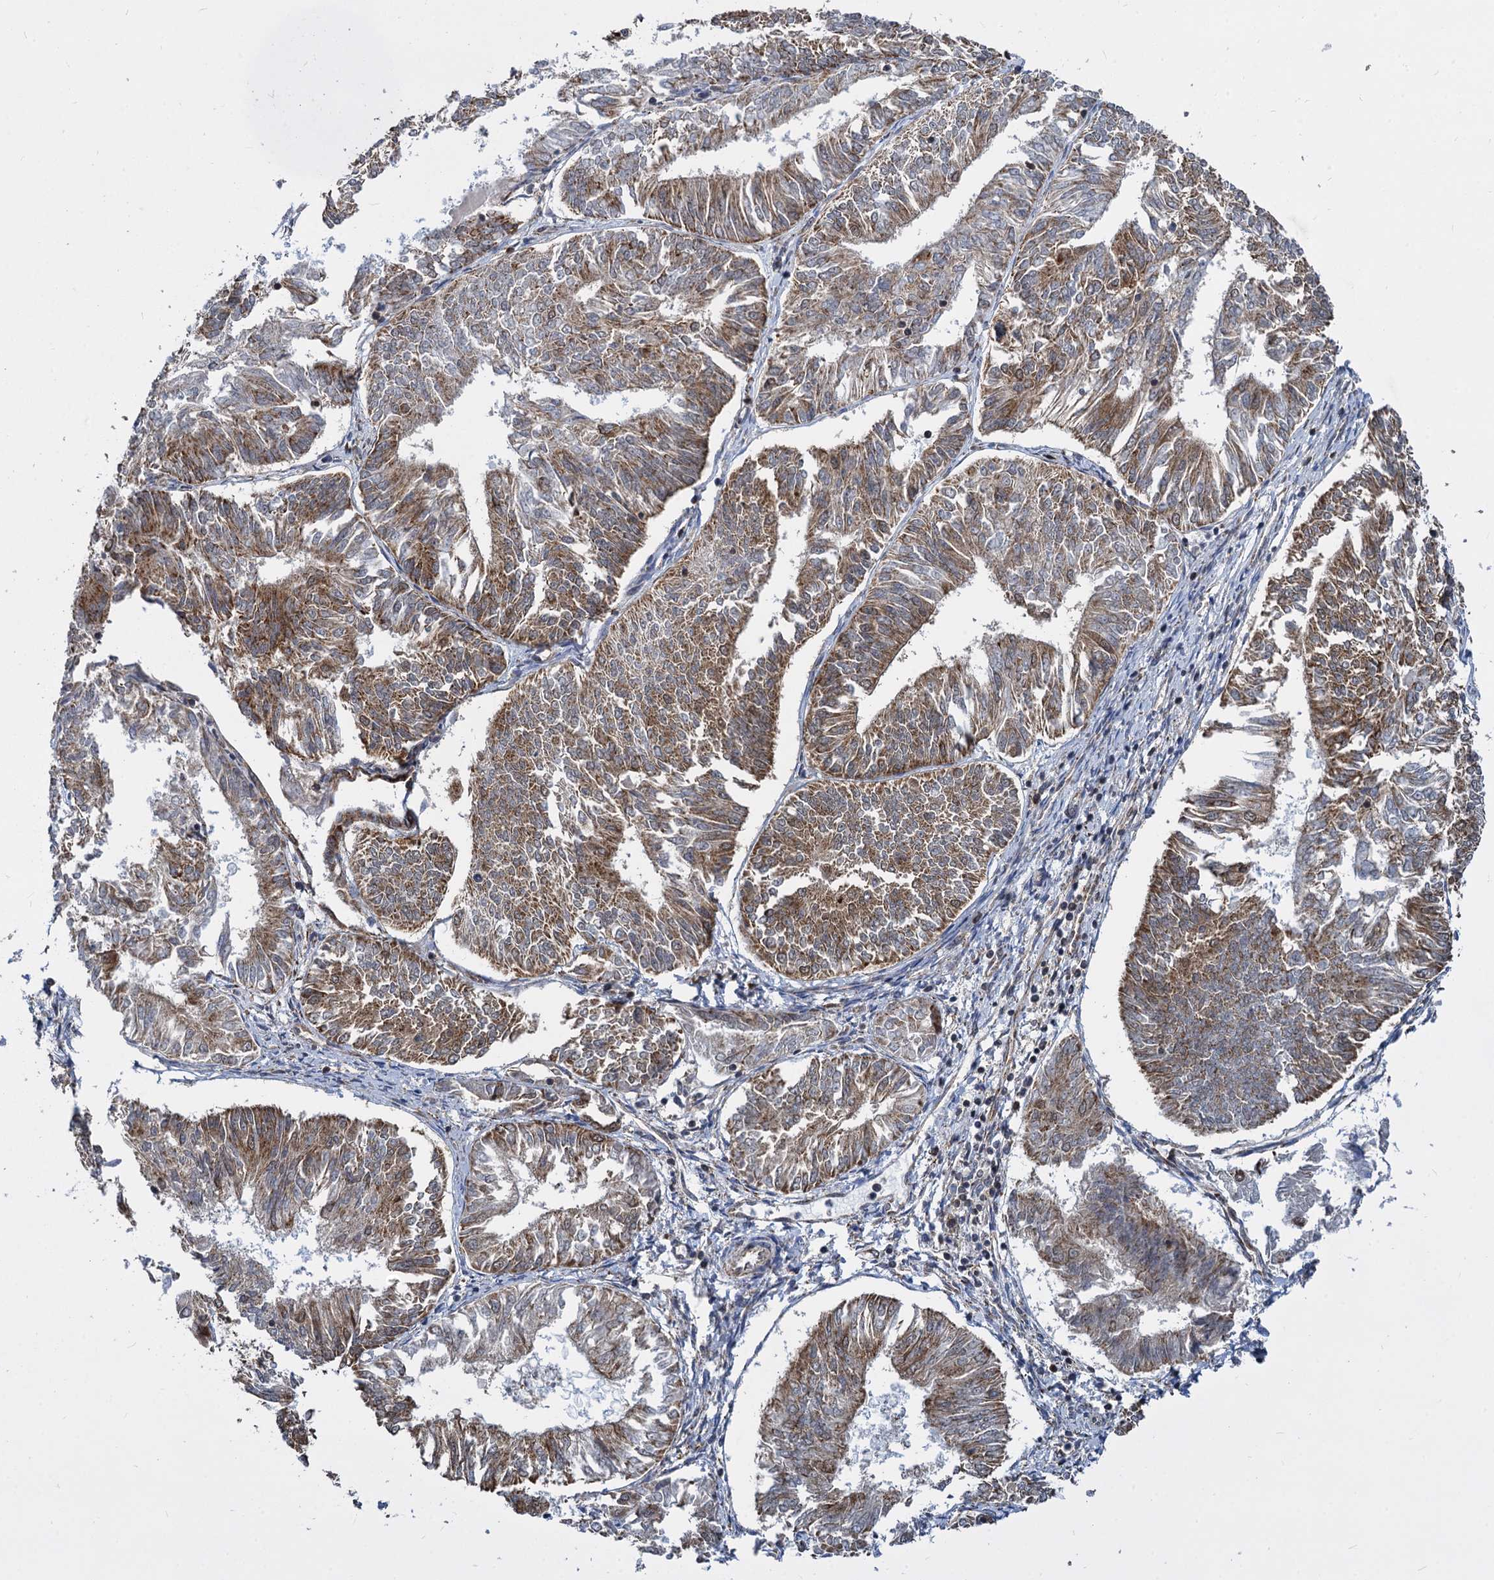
{"staining": {"intensity": "moderate", "quantity": "25%-75%", "location": "cytoplasmic/membranous"}, "tissue": "endometrial cancer", "cell_type": "Tumor cells", "image_type": "cancer", "snomed": [{"axis": "morphology", "description": "Adenocarcinoma, NOS"}, {"axis": "topography", "description": "Endometrium"}], "caption": "Protein staining reveals moderate cytoplasmic/membranous expression in approximately 25%-75% of tumor cells in endometrial adenocarcinoma. The protein is stained brown, and the nuclei are stained in blue (DAB (3,3'-diaminobenzidine) IHC with brightfield microscopy, high magnification).", "gene": "TIMM10", "patient": {"sex": "female", "age": 58}}